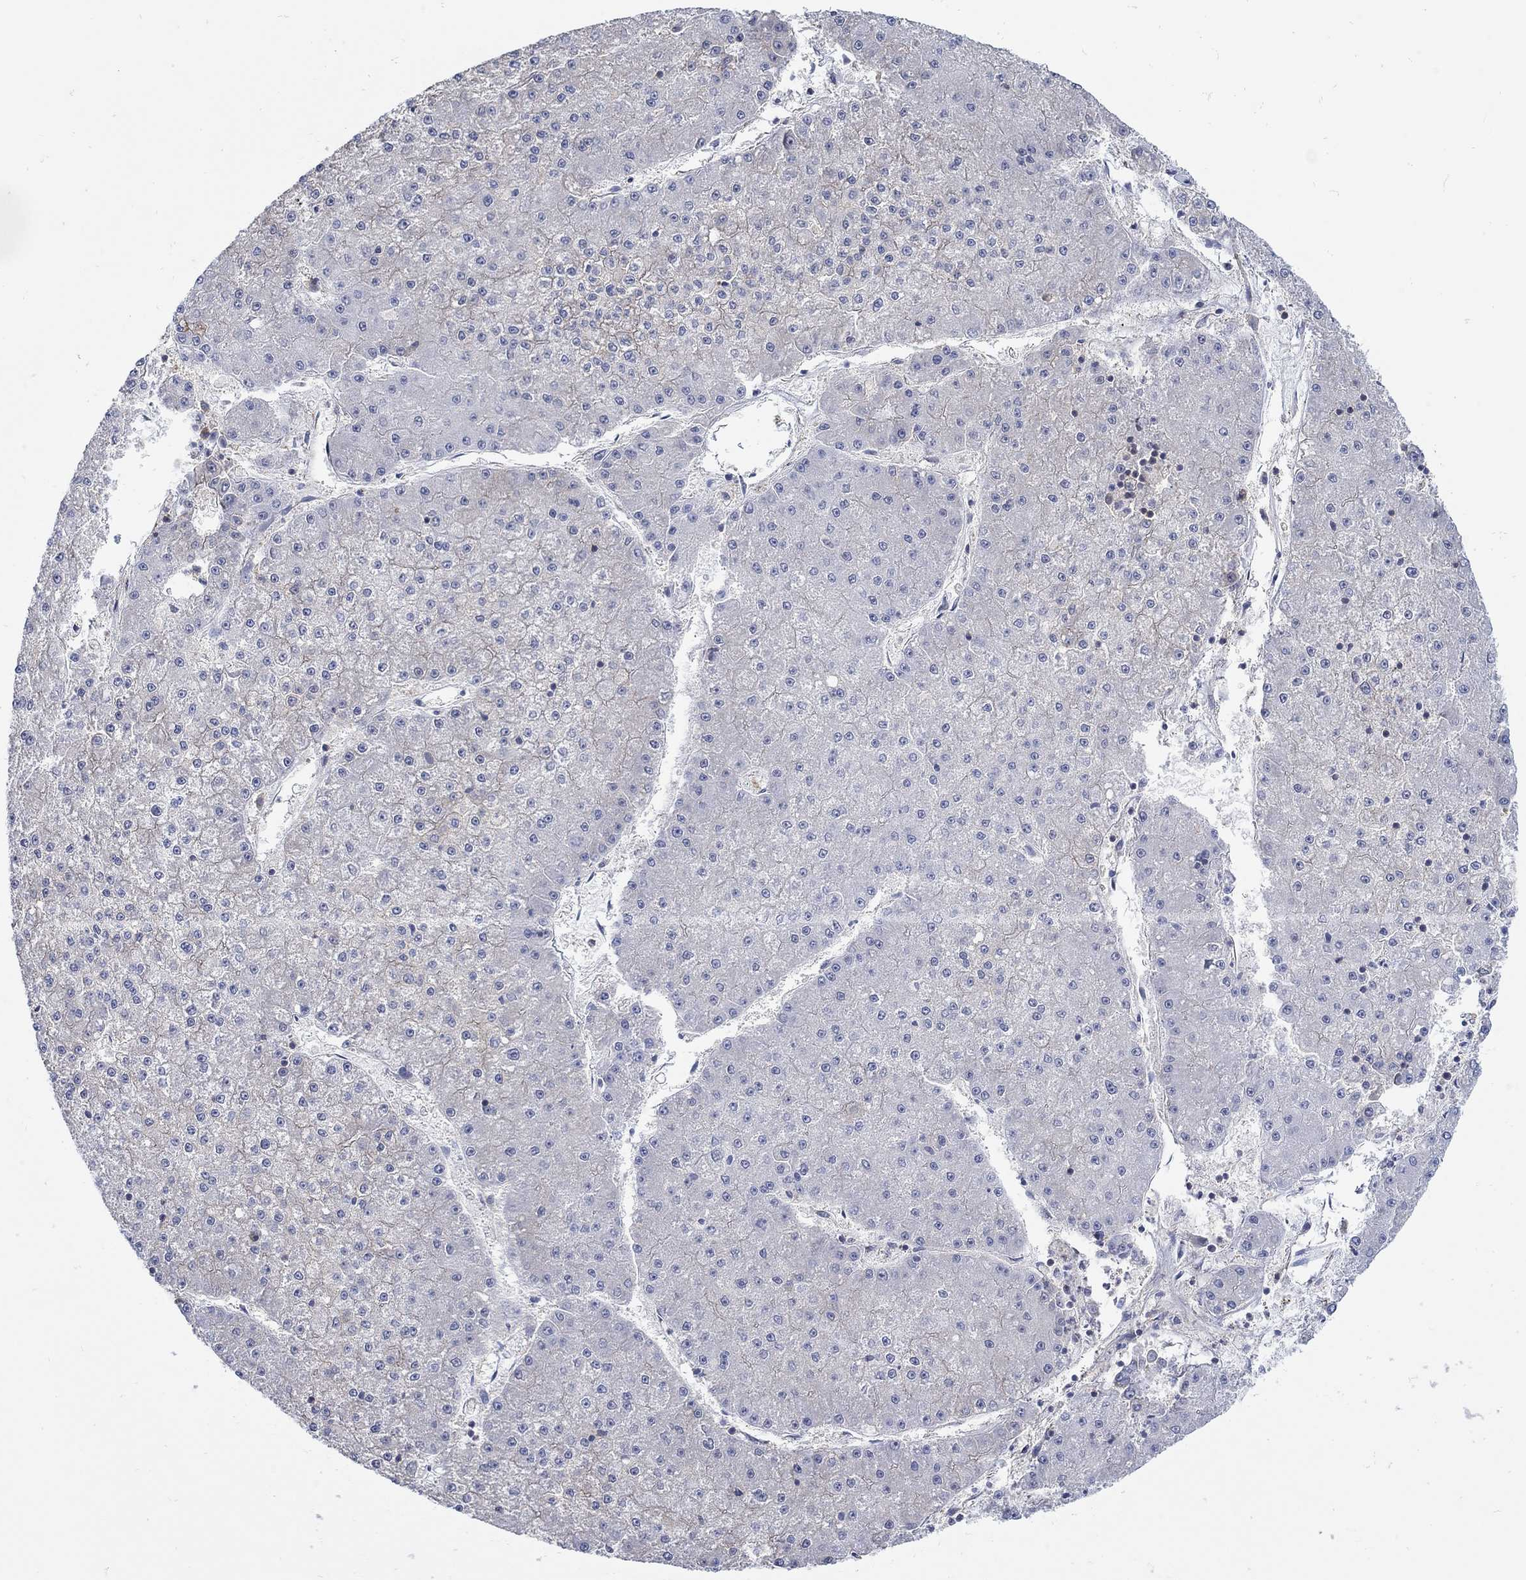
{"staining": {"intensity": "negative", "quantity": "none", "location": "none"}, "tissue": "liver cancer", "cell_type": "Tumor cells", "image_type": "cancer", "snomed": [{"axis": "morphology", "description": "Carcinoma, Hepatocellular, NOS"}, {"axis": "topography", "description": "Liver"}], "caption": "There is no significant expression in tumor cells of liver hepatocellular carcinoma.", "gene": "TEKT3", "patient": {"sex": "male", "age": 73}}